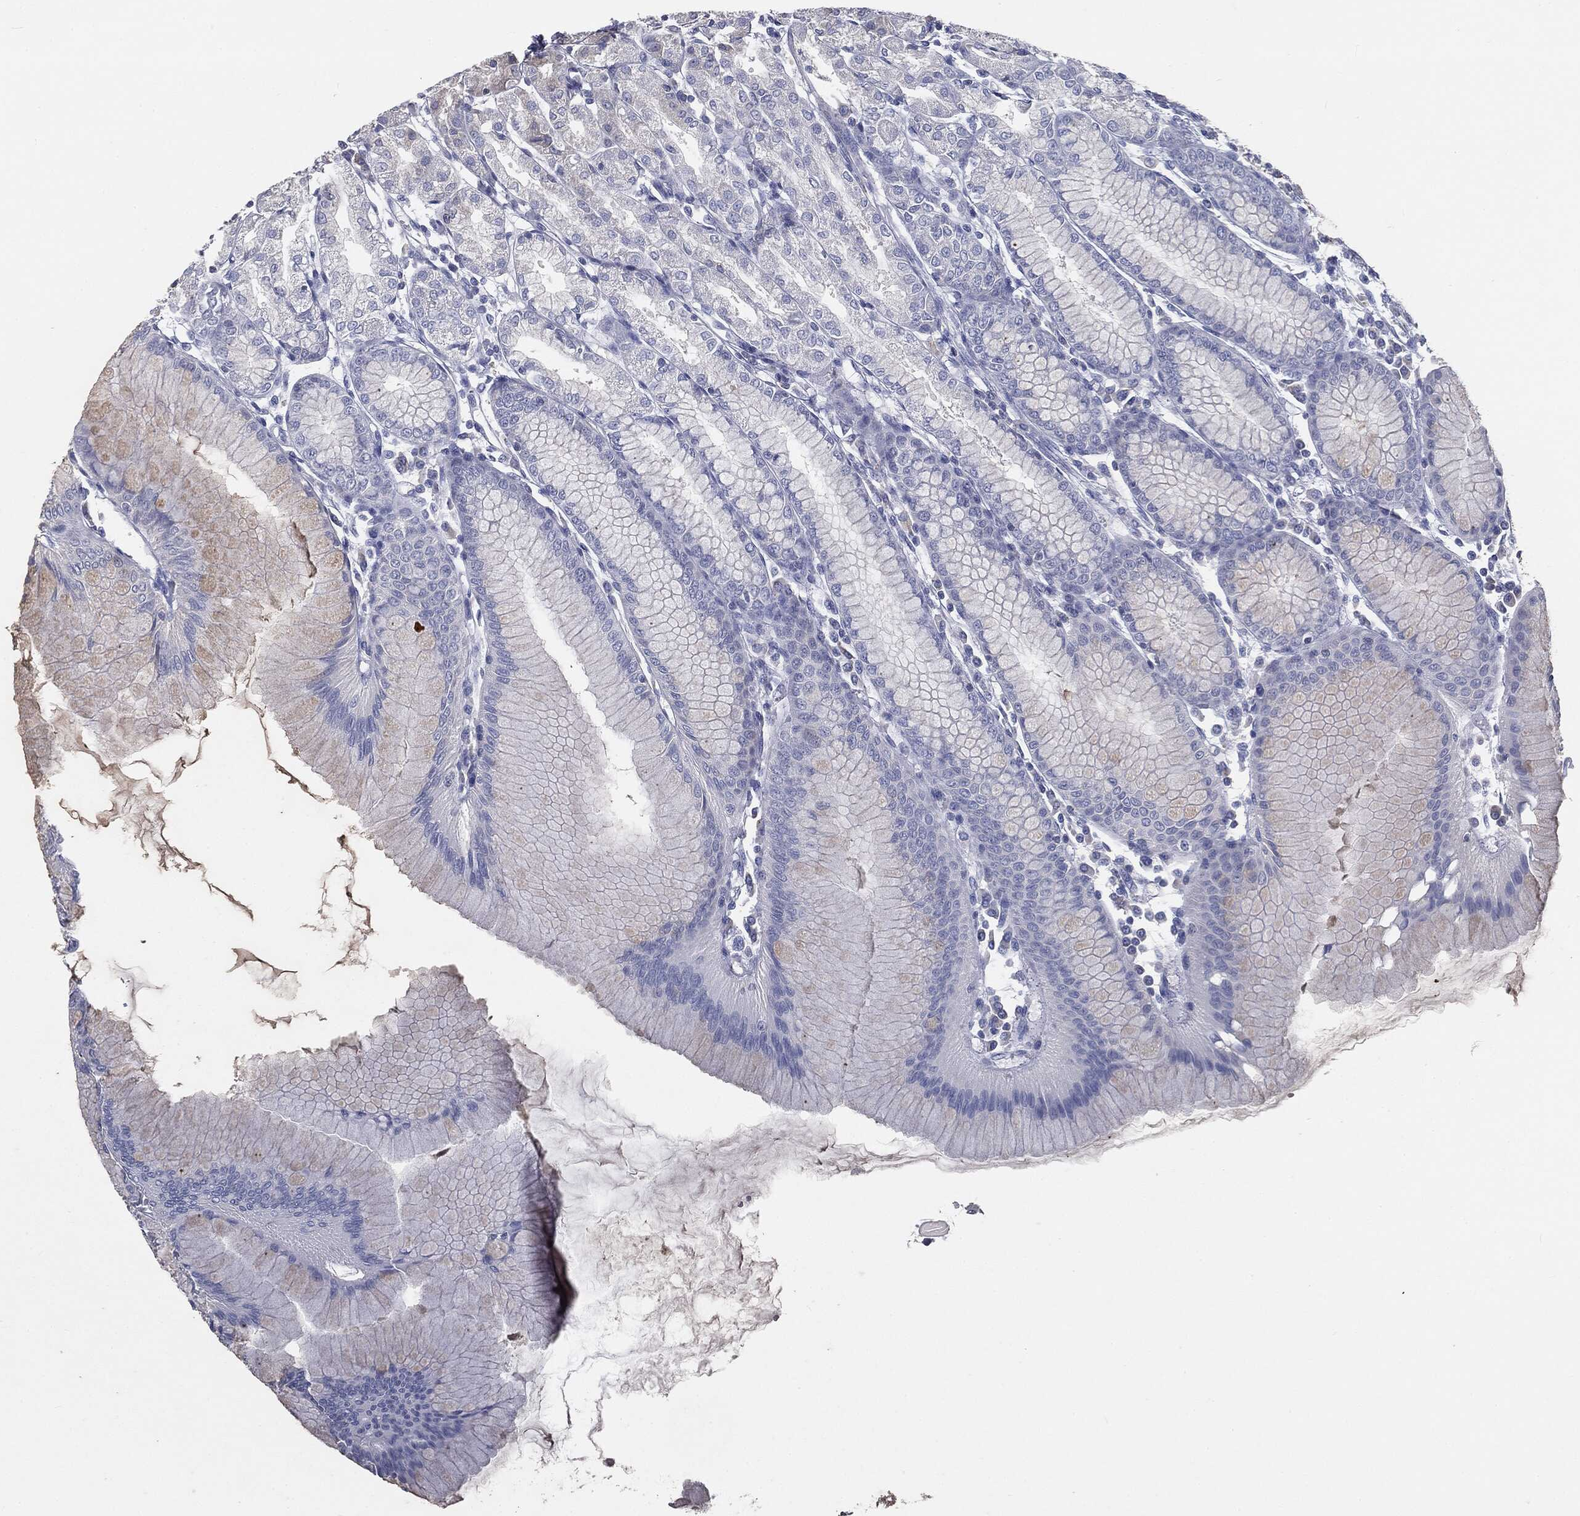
{"staining": {"intensity": "negative", "quantity": "none", "location": "none"}, "tissue": "stomach", "cell_type": "Glandular cells", "image_type": "normal", "snomed": [{"axis": "morphology", "description": "Normal tissue, NOS"}, {"axis": "topography", "description": "Stomach"}], "caption": "This micrograph is of unremarkable stomach stained with immunohistochemistry to label a protein in brown with the nuclei are counter-stained blue. There is no positivity in glandular cells. (DAB (3,3'-diaminobenzidine) immunohistochemistry (IHC), high magnification).", "gene": "CAV3", "patient": {"sex": "female", "age": 57}}